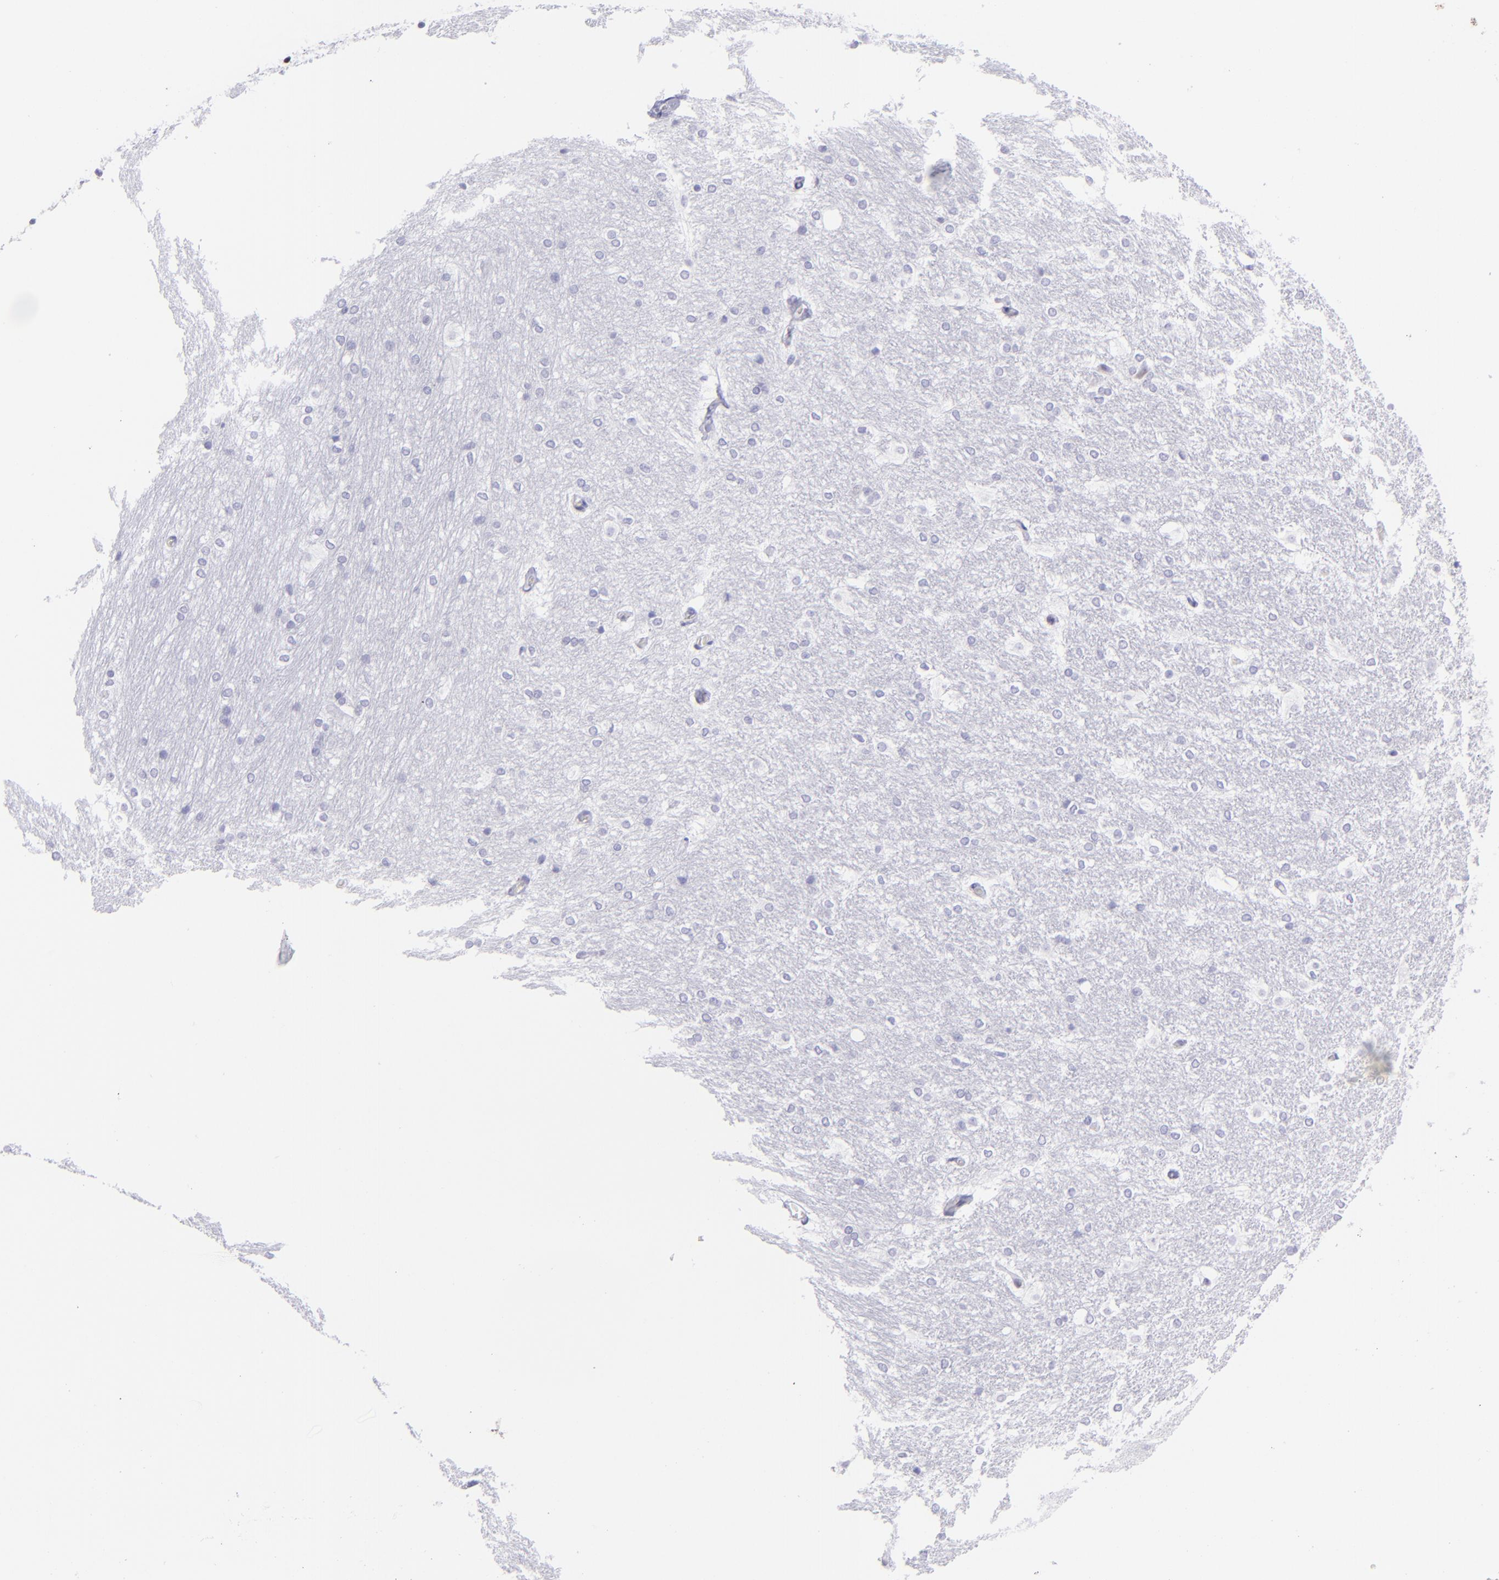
{"staining": {"intensity": "negative", "quantity": "none", "location": "none"}, "tissue": "hippocampus", "cell_type": "Glial cells", "image_type": "normal", "snomed": [{"axis": "morphology", "description": "Normal tissue, NOS"}, {"axis": "topography", "description": "Hippocampus"}], "caption": "High power microscopy micrograph of an immunohistochemistry histopathology image of normal hippocampus, revealing no significant staining in glial cells.", "gene": "ETS1", "patient": {"sex": "female", "age": 19}}